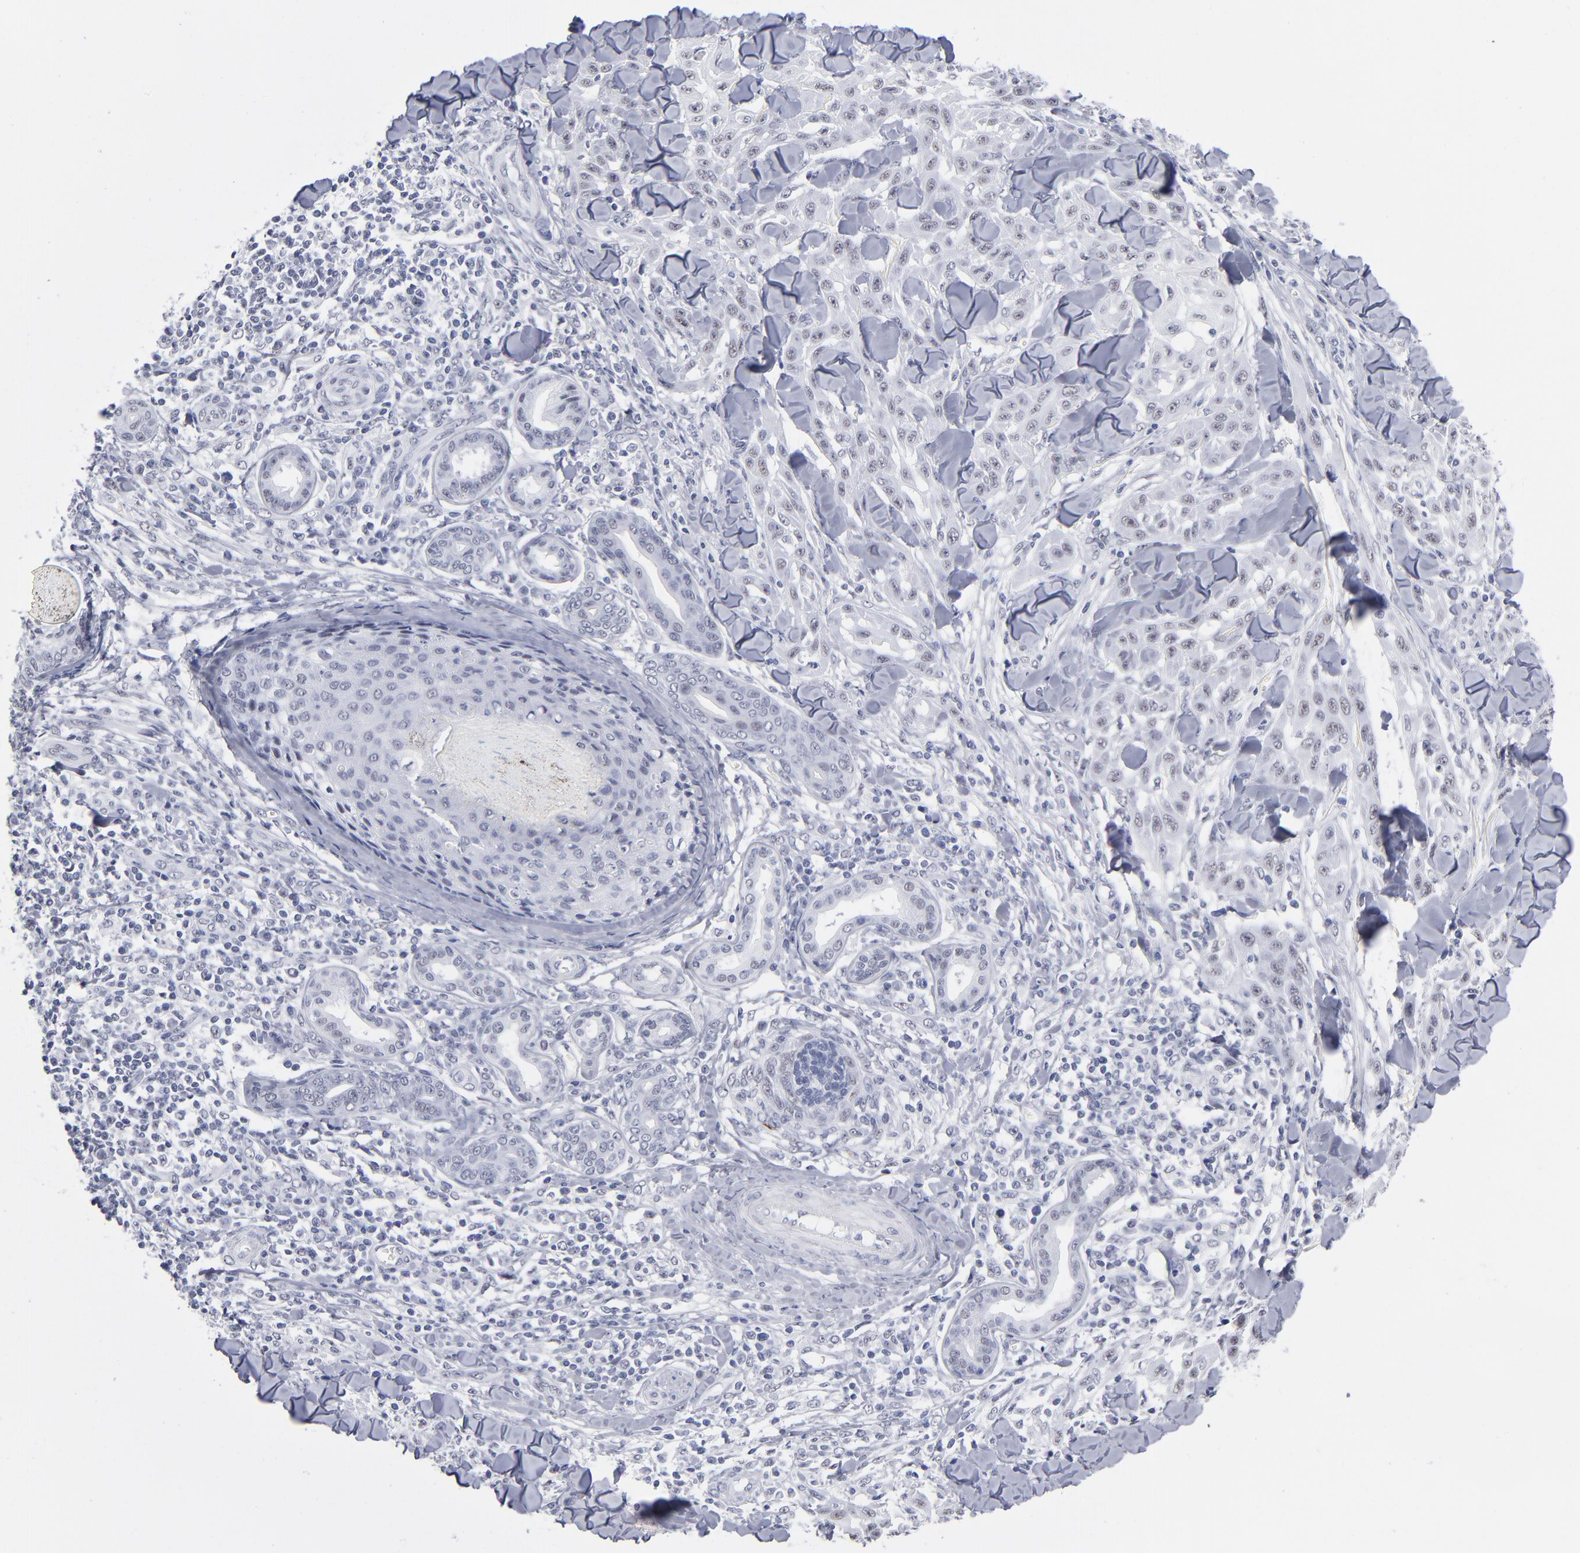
{"staining": {"intensity": "weak", "quantity": "<25%", "location": "nuclear"}, "tissue": "skin cancer", "cell_type": "Tumor cells", "image_type": "cancer", "snomed": [{"axis": "morphology", "description": "Squamous cell carcinoma, NOS"}, {"axis": "topography", "description": "Skin"}], "caption": "Human skin cancer stained for a protein using IHC exhibits no positivity in tumor cells.", "gene": "SNRPB", "patient": {"sex": "male", "age": 24}}